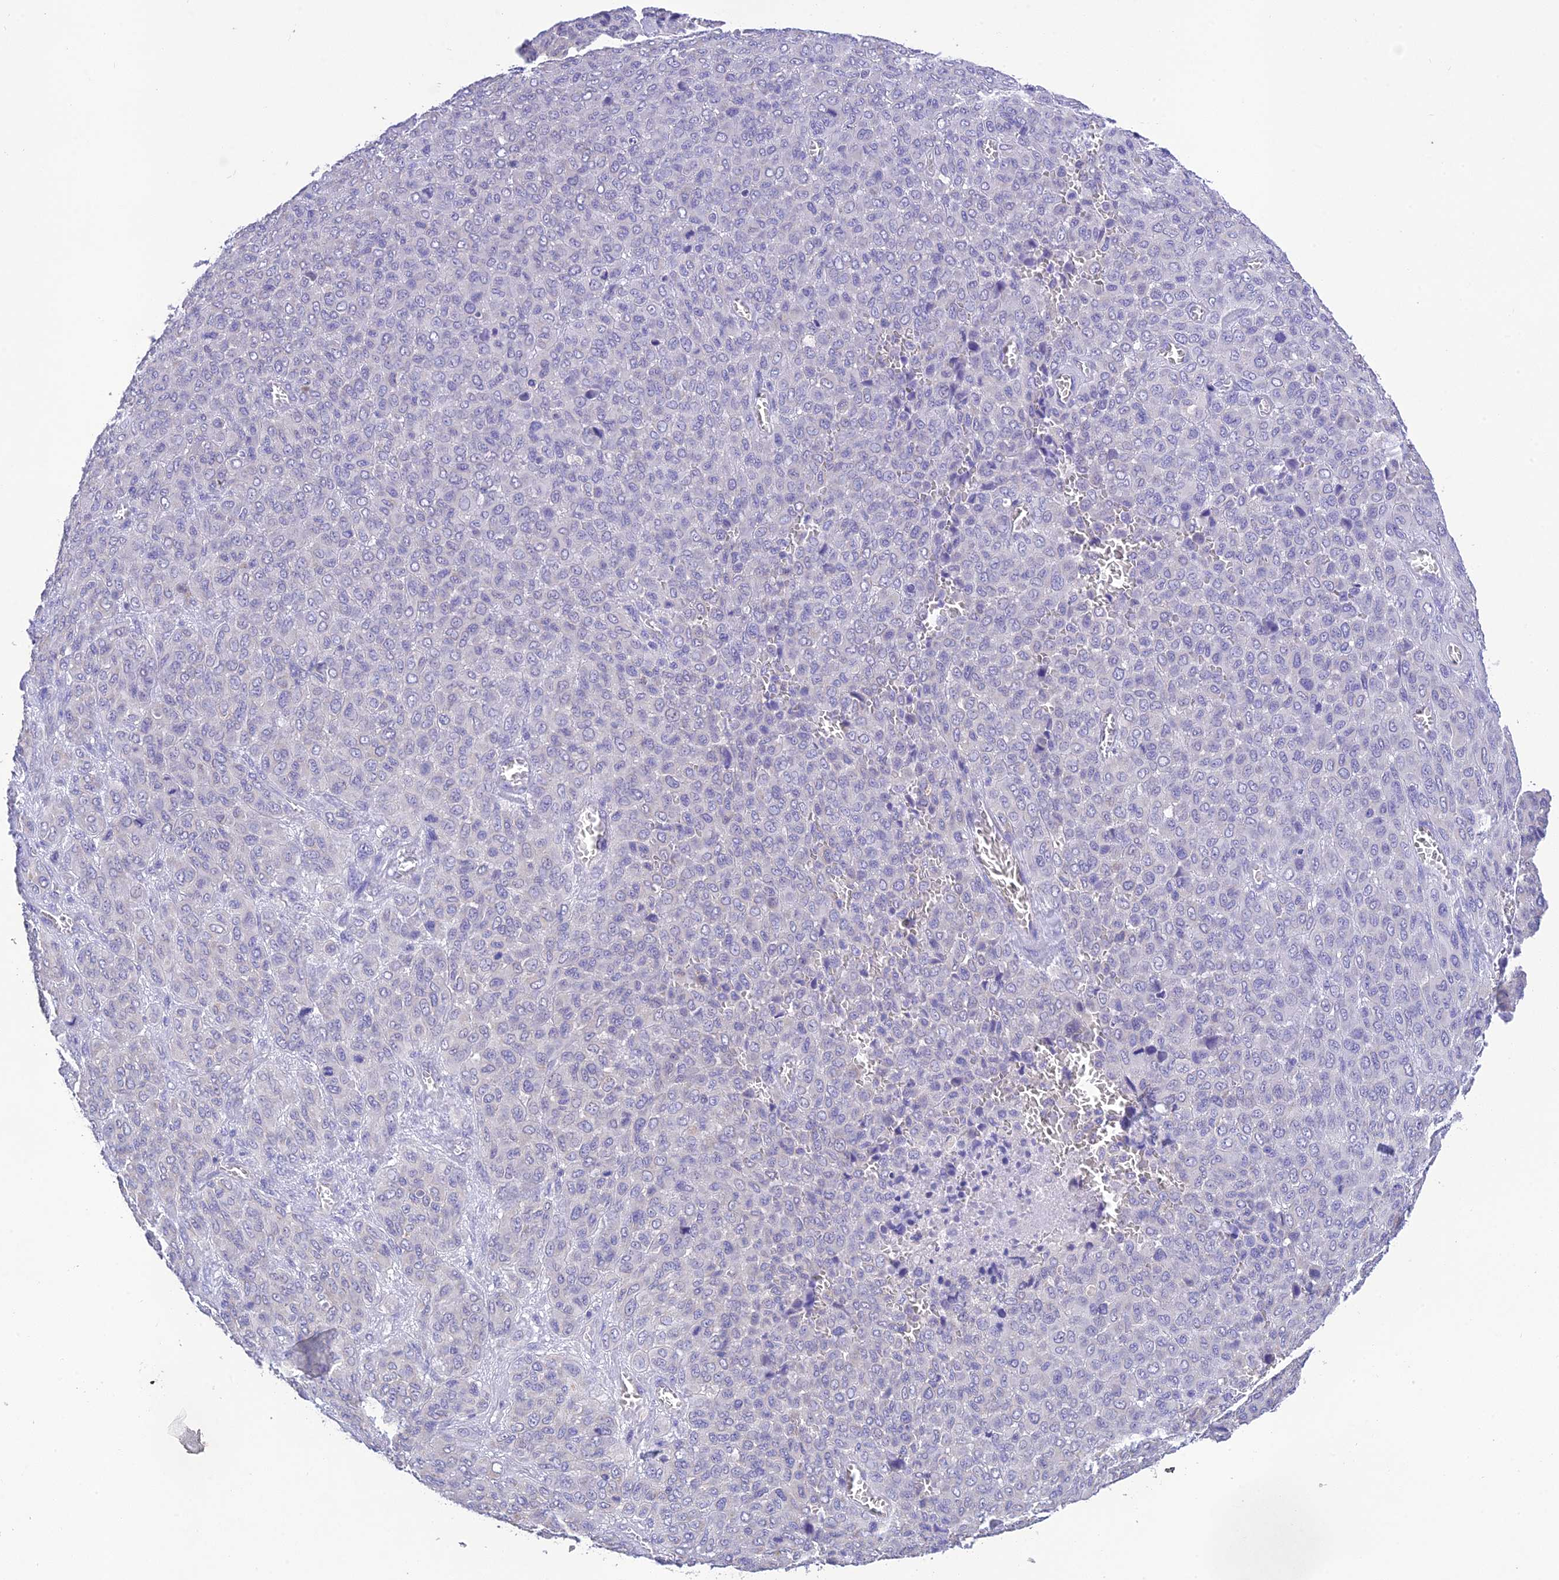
{"staining": {"intensity": "negative", "quantity": "none", "location": "none"}, "tissue": "melanoma", "cell_type": "Tumor cells", "image_type": "cancer", "snomed": [{"axis": "morphology", "description": "Malignant melanoma, Metastatic site"}, {"axis": "topography", "description": "Skin"}], "caption": "This histopathology image is of malignant melanoma (metastatic site) stained with immunohistochemistry (IHC) to label a protein in brown with the nuclei are counter-stained blue. There is no positivity in tumor cells.", "gene": "MS4A5", "patient": {"sex": "female", "age": 81}}